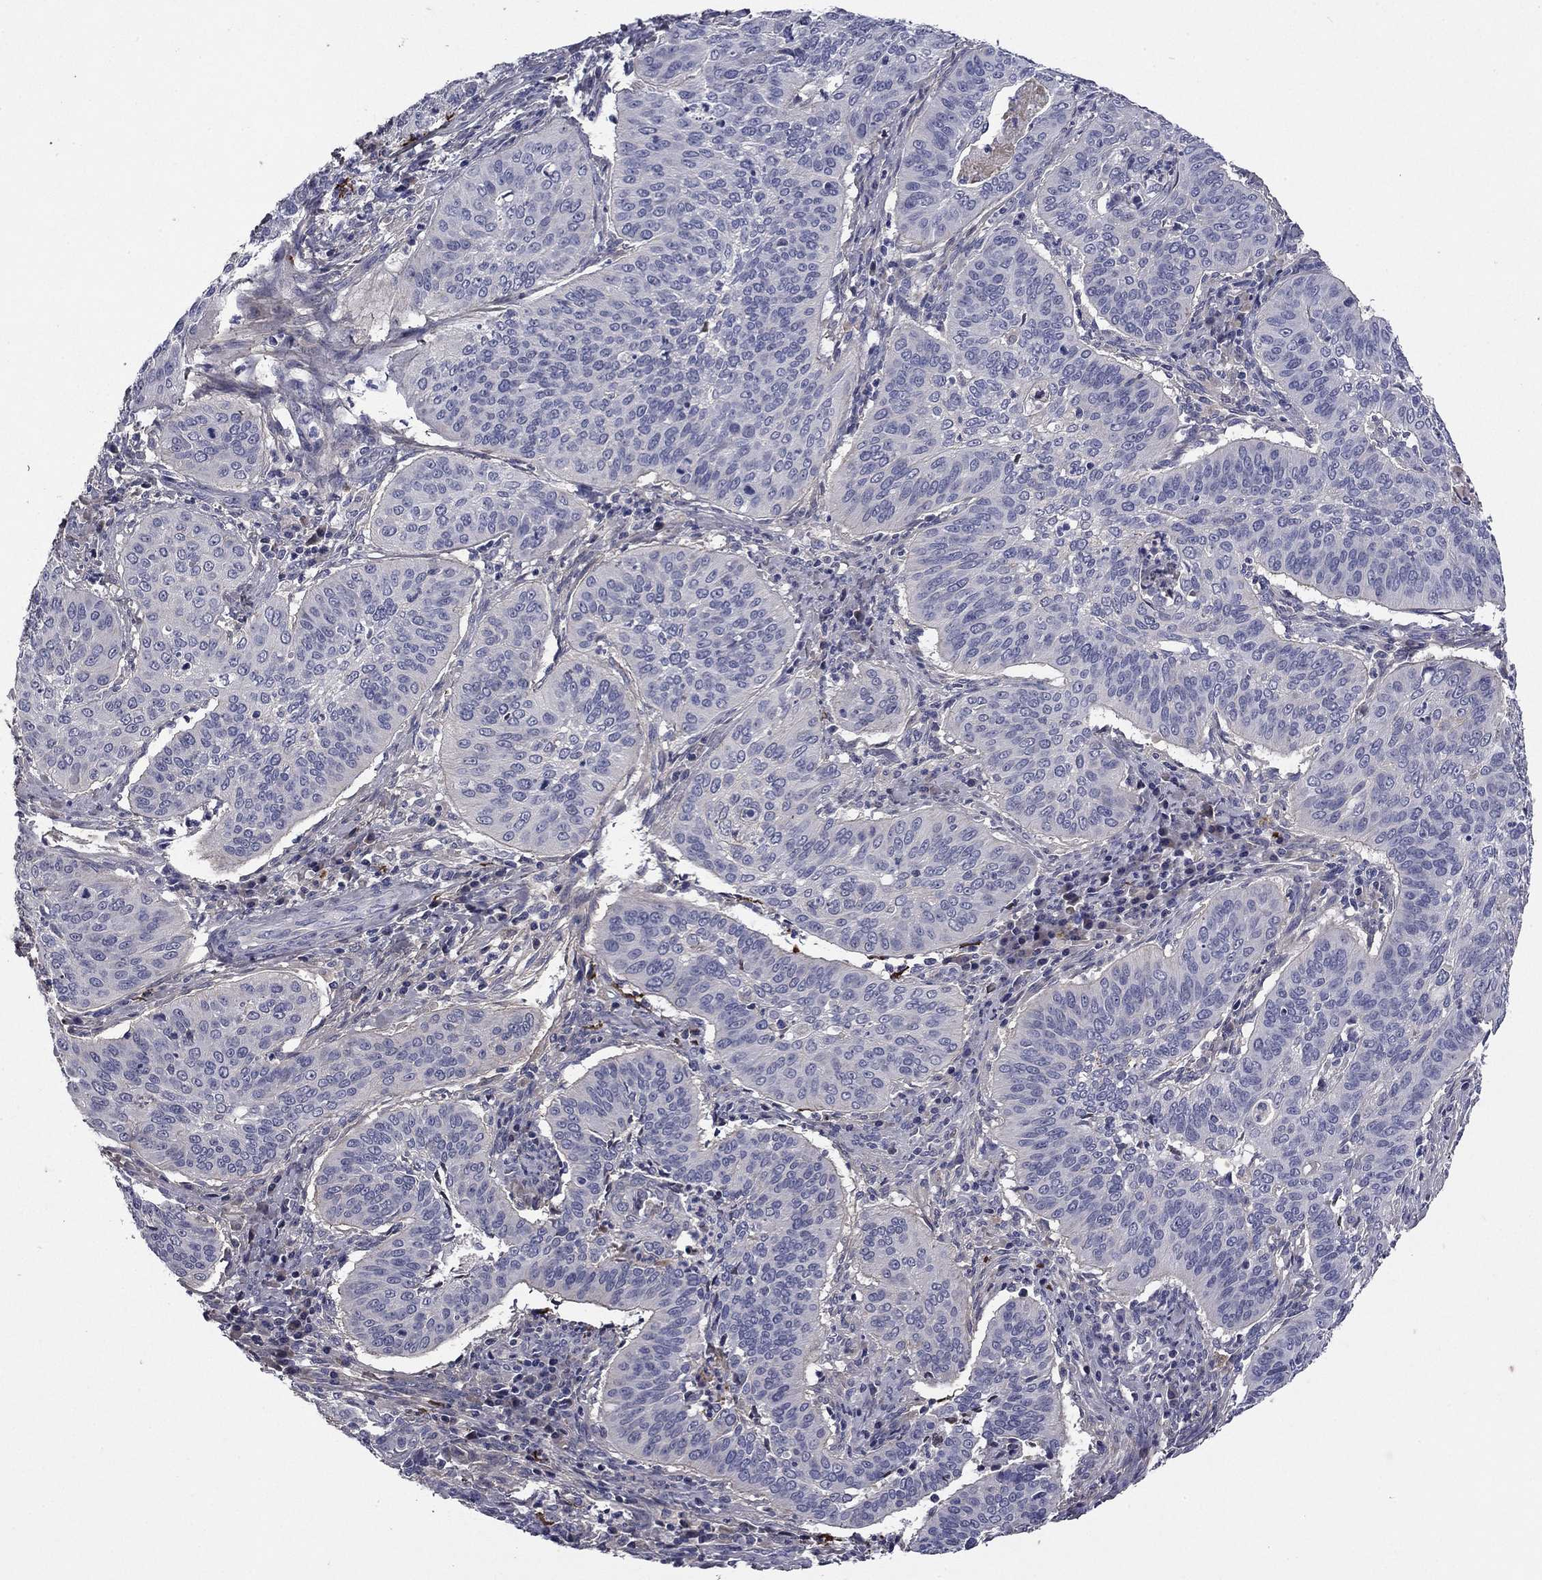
{"staining": {"intensity": "negative", "quantity": "none", "location": "none"}, "tissue": "cervical cancer", "cell_type": "Tumor cells", "image_type": "cancer", "snomed": [{"axis": "morphology", "description": "Normal tissue, NOS"}, {"axis": "morphology", "description": "Squamous cell carcinoma, NOS"}, {"axis": "topography", "description": "Cervix"}], "caption": "Immunohistochemical staining of human cervical cancer (squamous cell carcinoma) demonstrates no significant expression in tumor cells.", "gene": "COL2A1", "patient": {"sex": "female", "age": 39}}